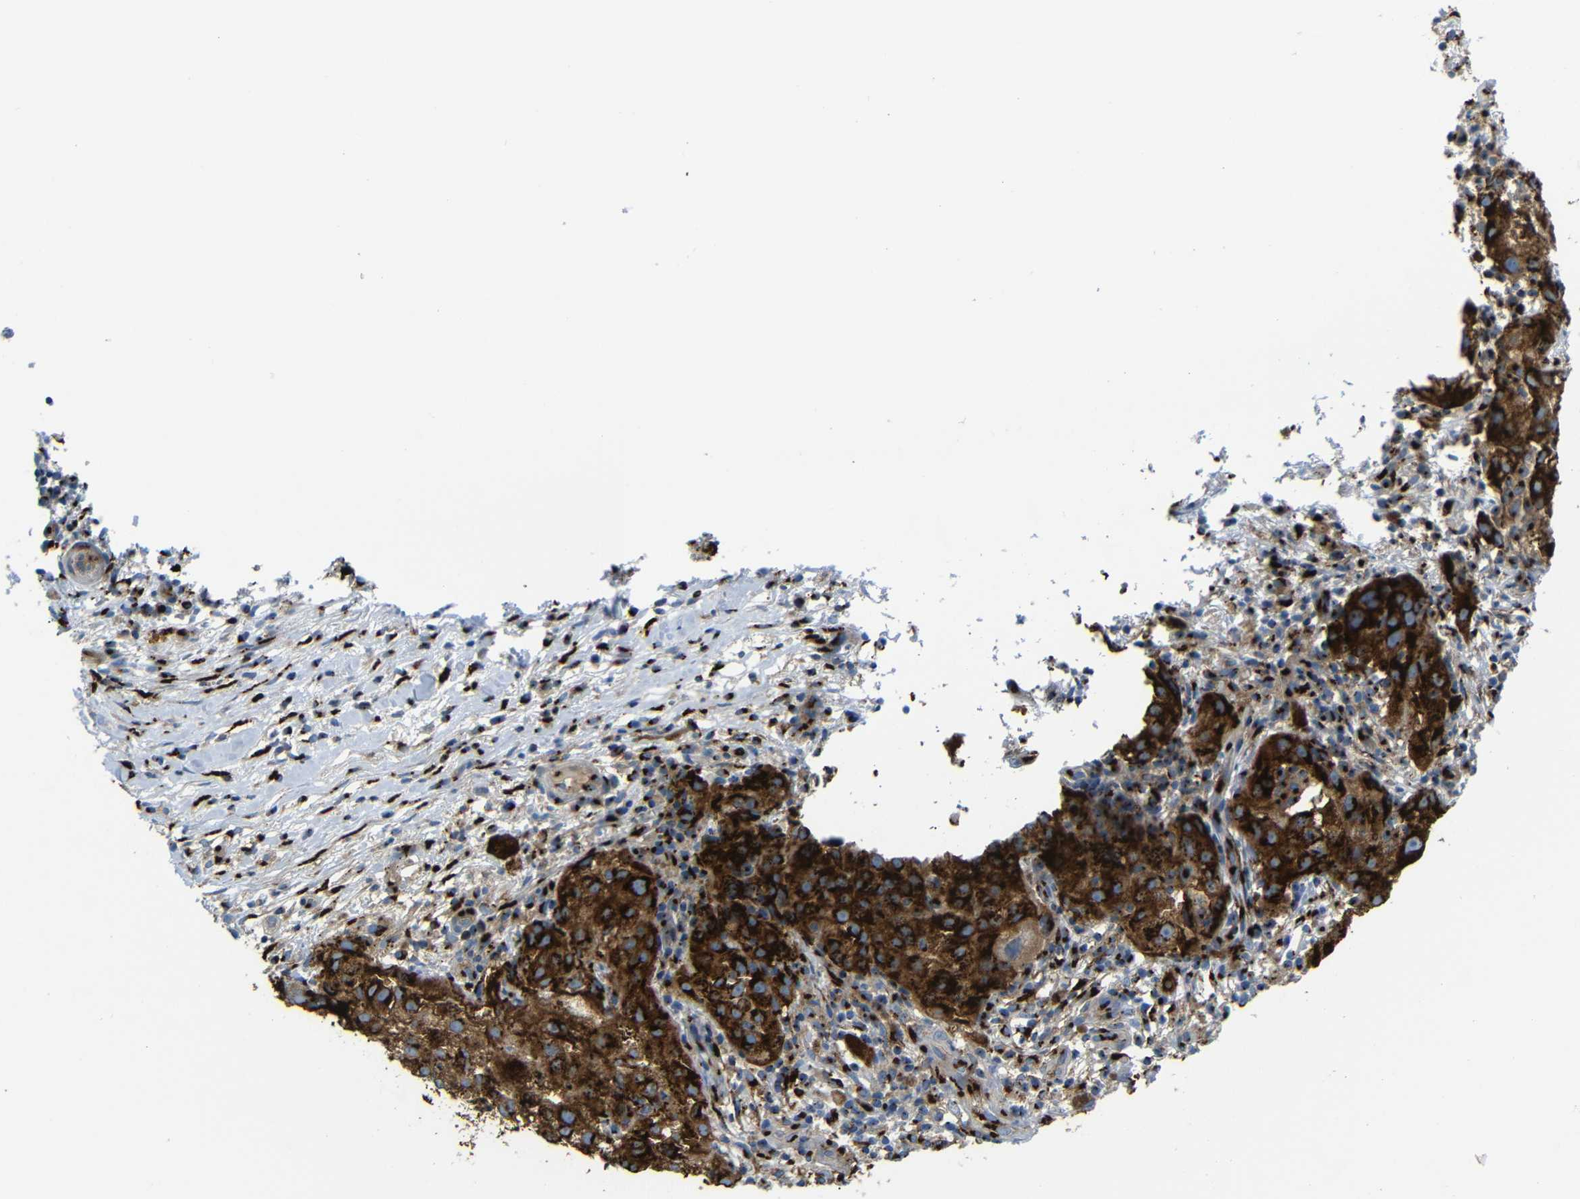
{"staining": {"intensity": "strong", "quantity": ">75%", "location": "cytoplasmic/membranous"}, "tissue": "melanoma", "cell_type": "Tumor cells", "image_type": "cancer", "snomed": [{"axis": "morphology", "description": "Necrosis, NOS"}, {"axis": "morphology", "description": "Malignant melanoma, NOS"}, {"axis": "topography", "description": "Skin"}], "caption": "A brown stain labels strong cytoplasmic/membranous positivity of a protein in human melanoma tumor cells.", "gene": "TGOLN2", "patient": {"sex": "female", "age": 87}}